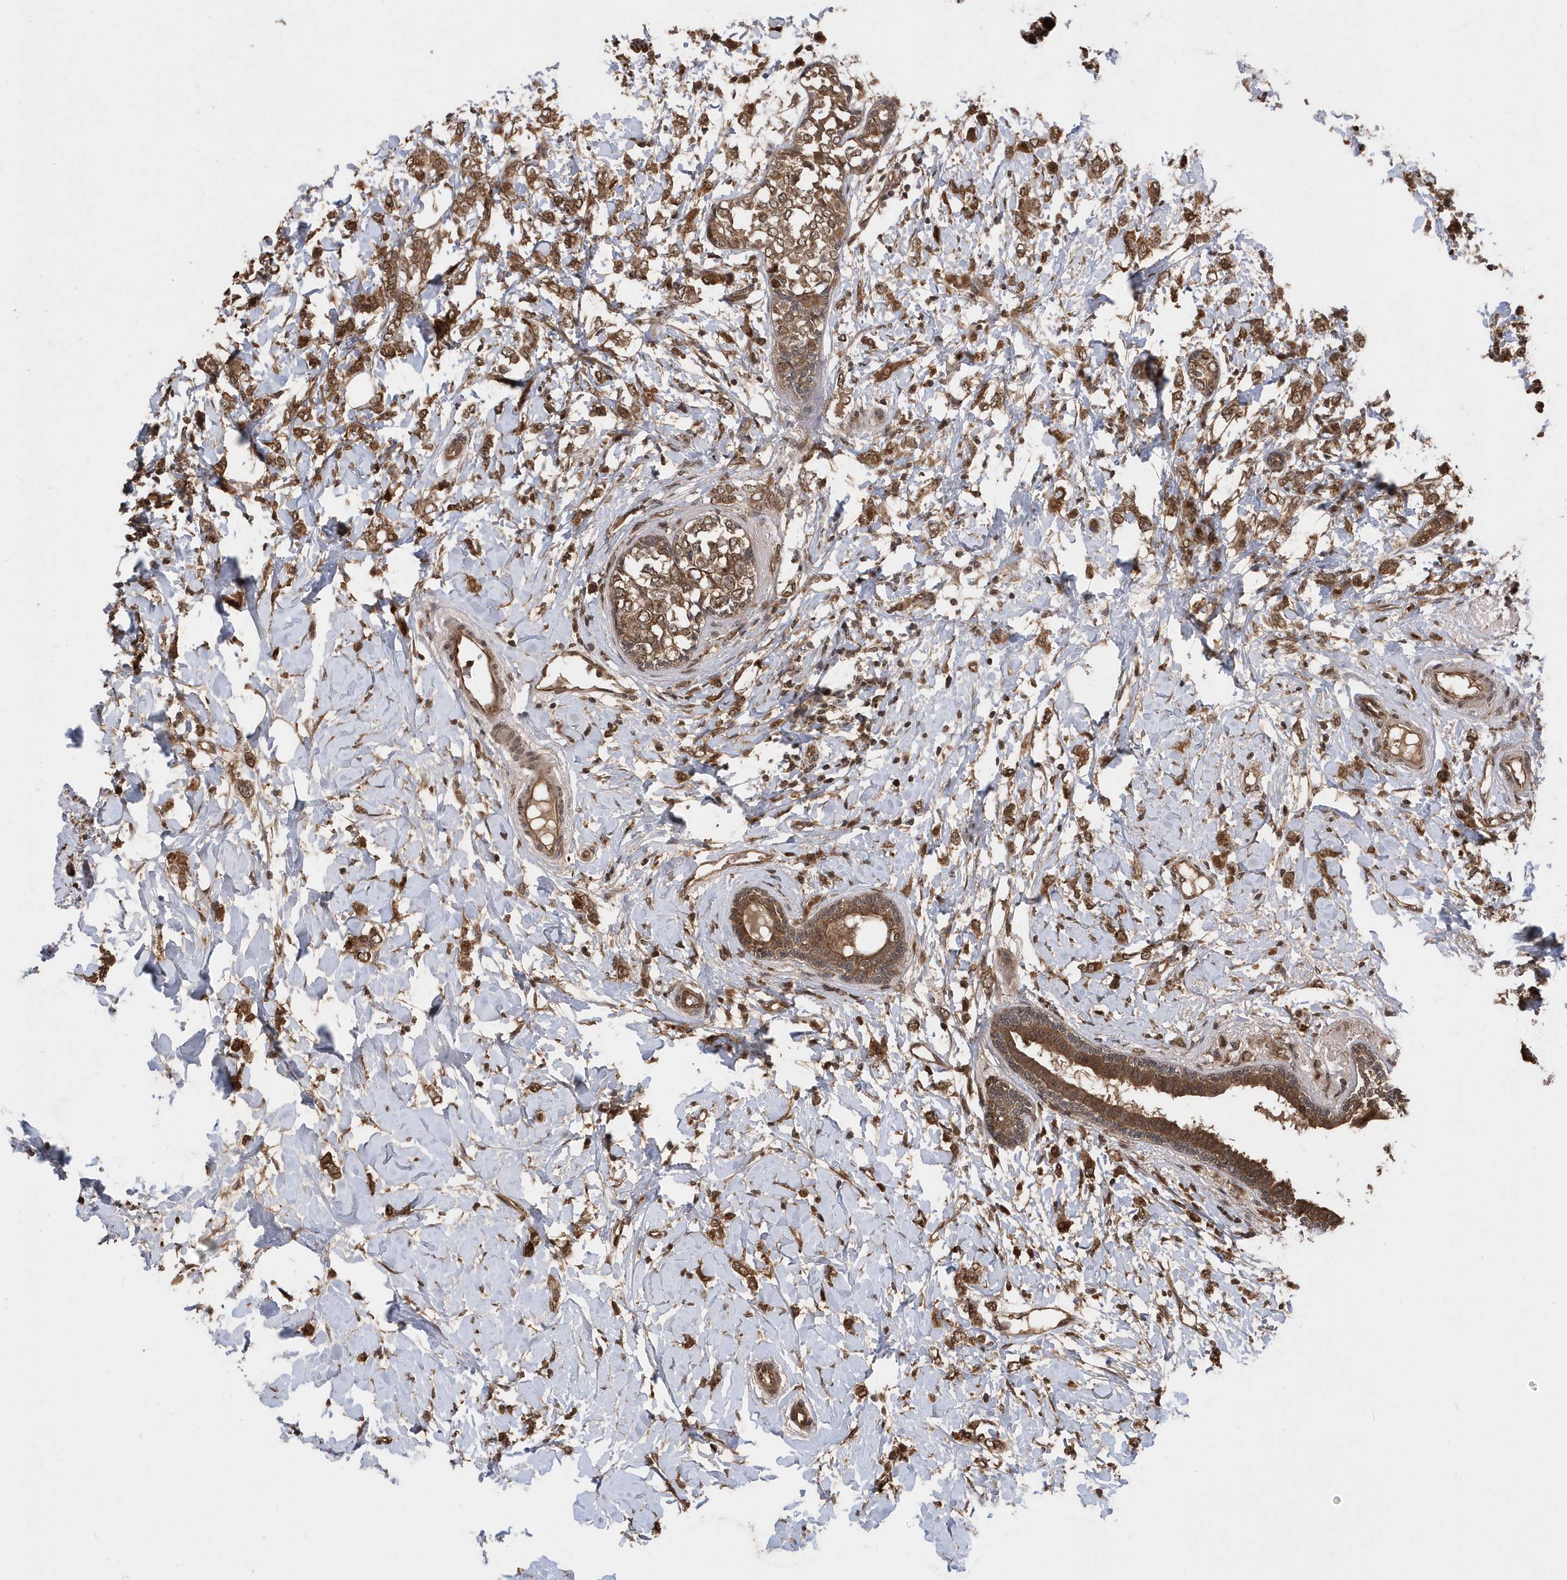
{"staining": {"intensity": "moderate", "quantity": ">75%", "location": "cytoplasmic/membranous"}, "tissue": "breast cancer", "cell_type": "Tumor cells", "image_type": "cancer", "snomed": [{"axis": "morphology", "description": "Normal tissue, NOS"}, {"axis": "morphology", "description": "Lobular carcinoma"}, {"axis": "topography", "description": "Breast"}], "caption": "Breast cancer stained with immunohistochemistry displays moderate cytoplasmic/membranous positivity in about >75% of tumor cells.", "gene": "WASHC5", "patient": {"sex": "female", "age": 47}}